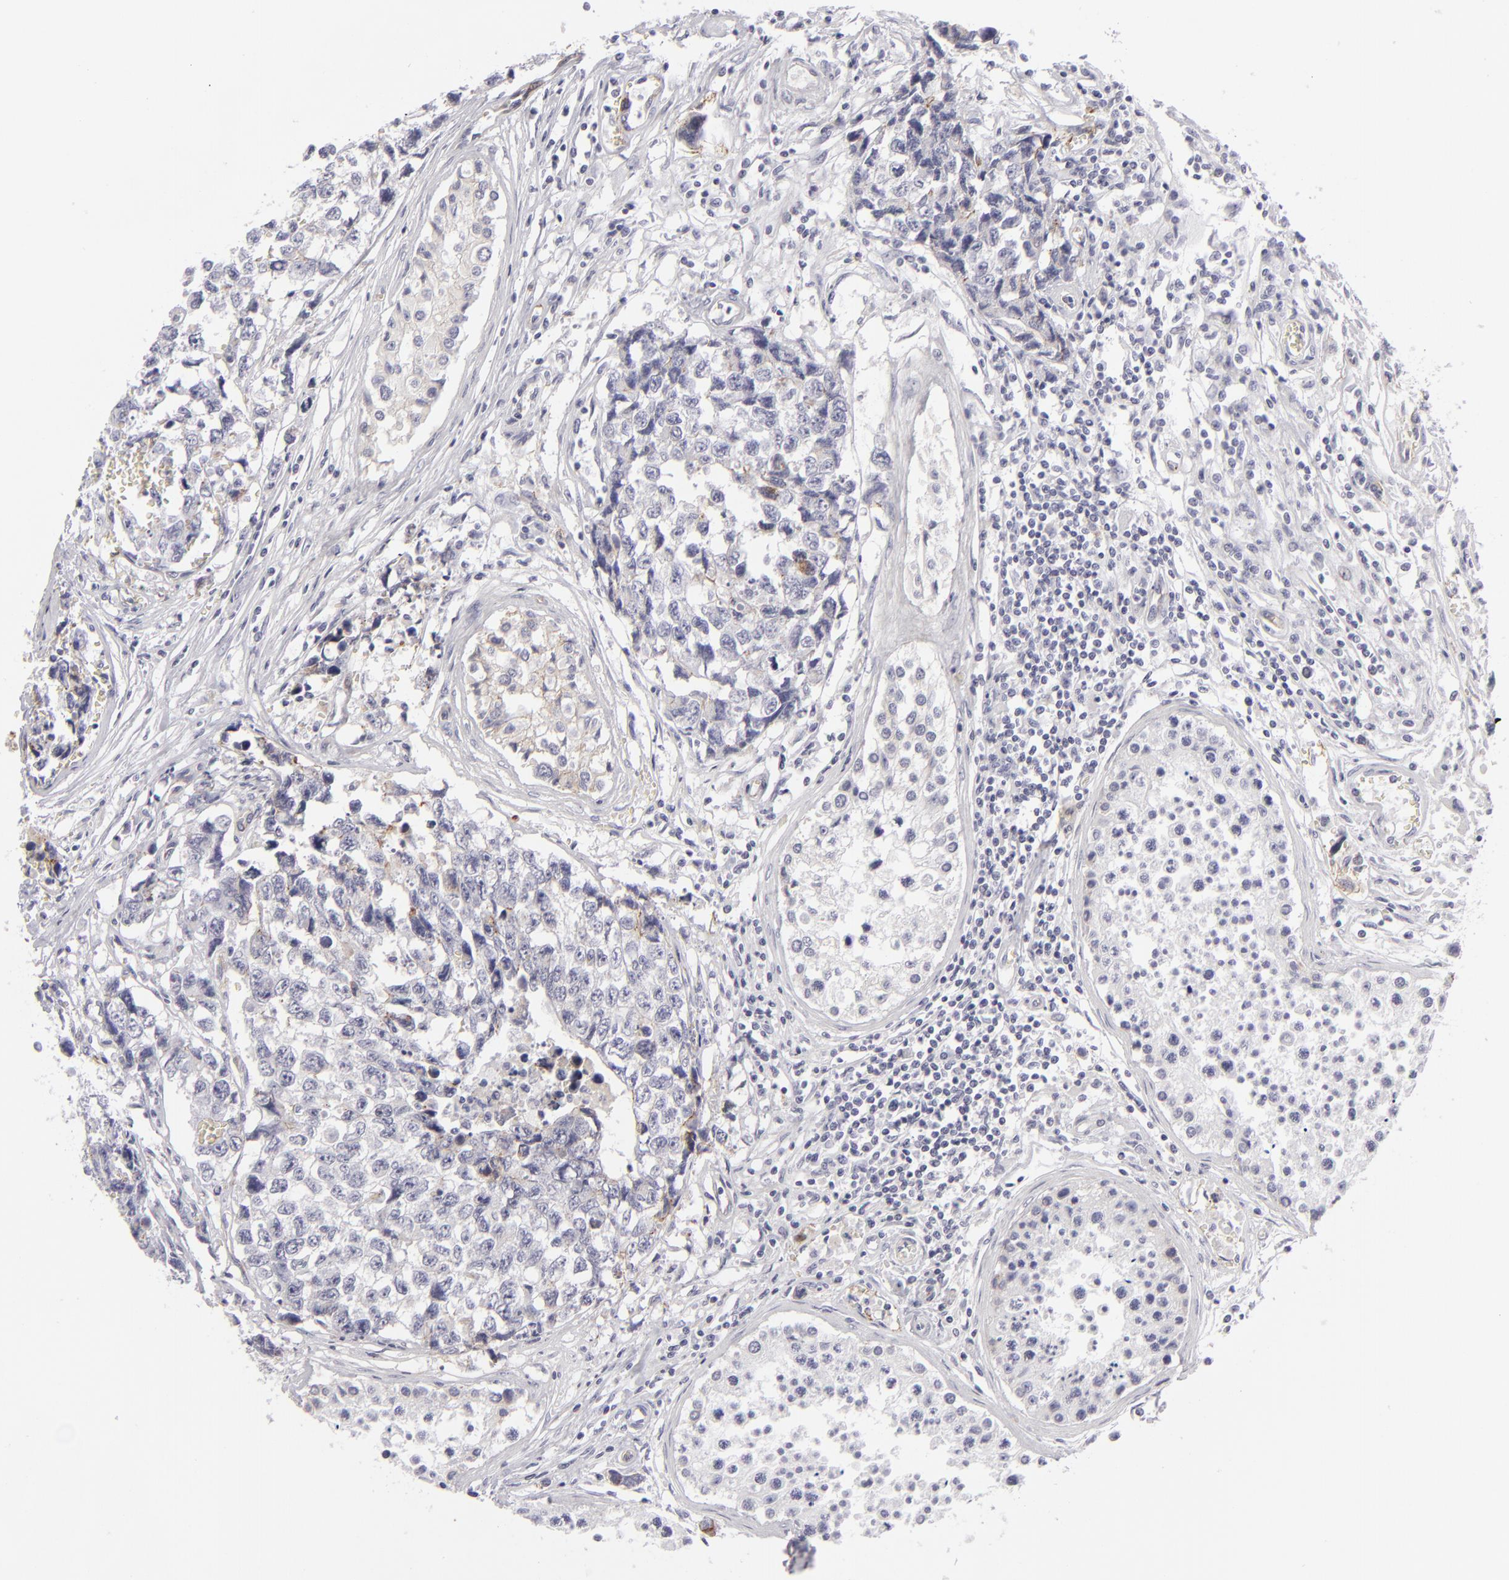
{"staining": {"intensity": "weak", "quantity": "<25%", "location": "cytoplasmic/membranous"}, "tissue": "testis cancer", "cell_type": "Tumor cells", "image_type": "cancer", "snomed": [{"axis": "morphology", "description": "Carcinoma, Embryonal, NOS"}, {"axis": "topography", "description": "Testis"}], "caption": "High power microscopy histopathology image of an IHC micrograph of testis embryonal carcinoma, revealing no significant positivity in tumor cells.", "gene": "JUP", "patient": {"sex": "male", "age": 31}}